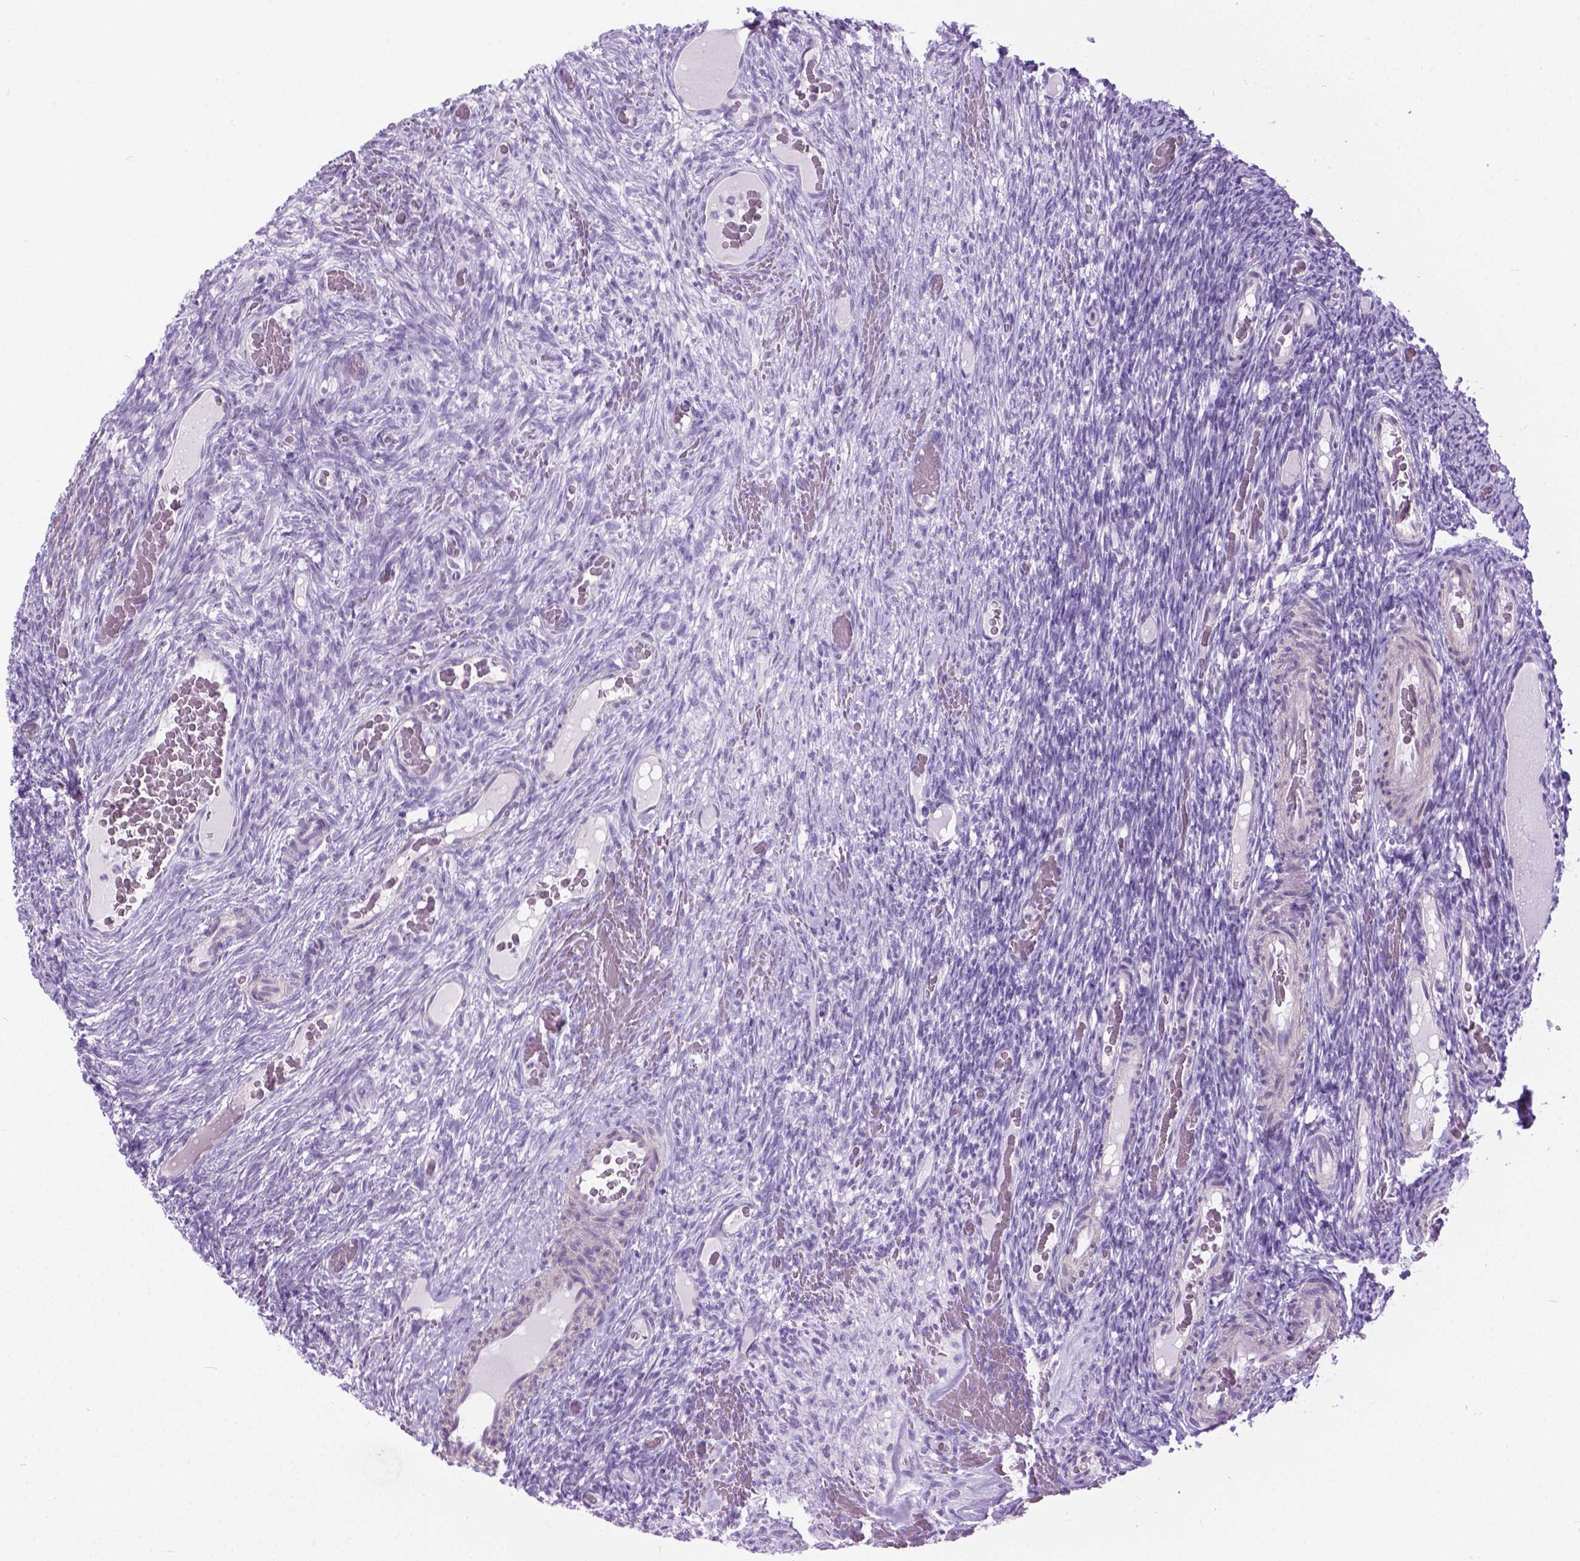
{"staining": {"intensity": "negative", "quantity": "none", "location": "none"}, "tissue": "ovary", "cell_type": "Follicle cells", "image_type": "normal", "snomed": [{"axis": "morphology", "description": "Normal tissue, NOS"}, {"axis": "topography", "description": "Ovary"}], "caption": "Immunohistochemical staining of benign ovary shows no significant positivity in follicle cells. (DAB (3,3'-diaminobenzidine) IHC visualized using brightfield microscopy, high magnification).", "gene": "APCDD1L", "patient": {"sex": "female", "age": 34}}